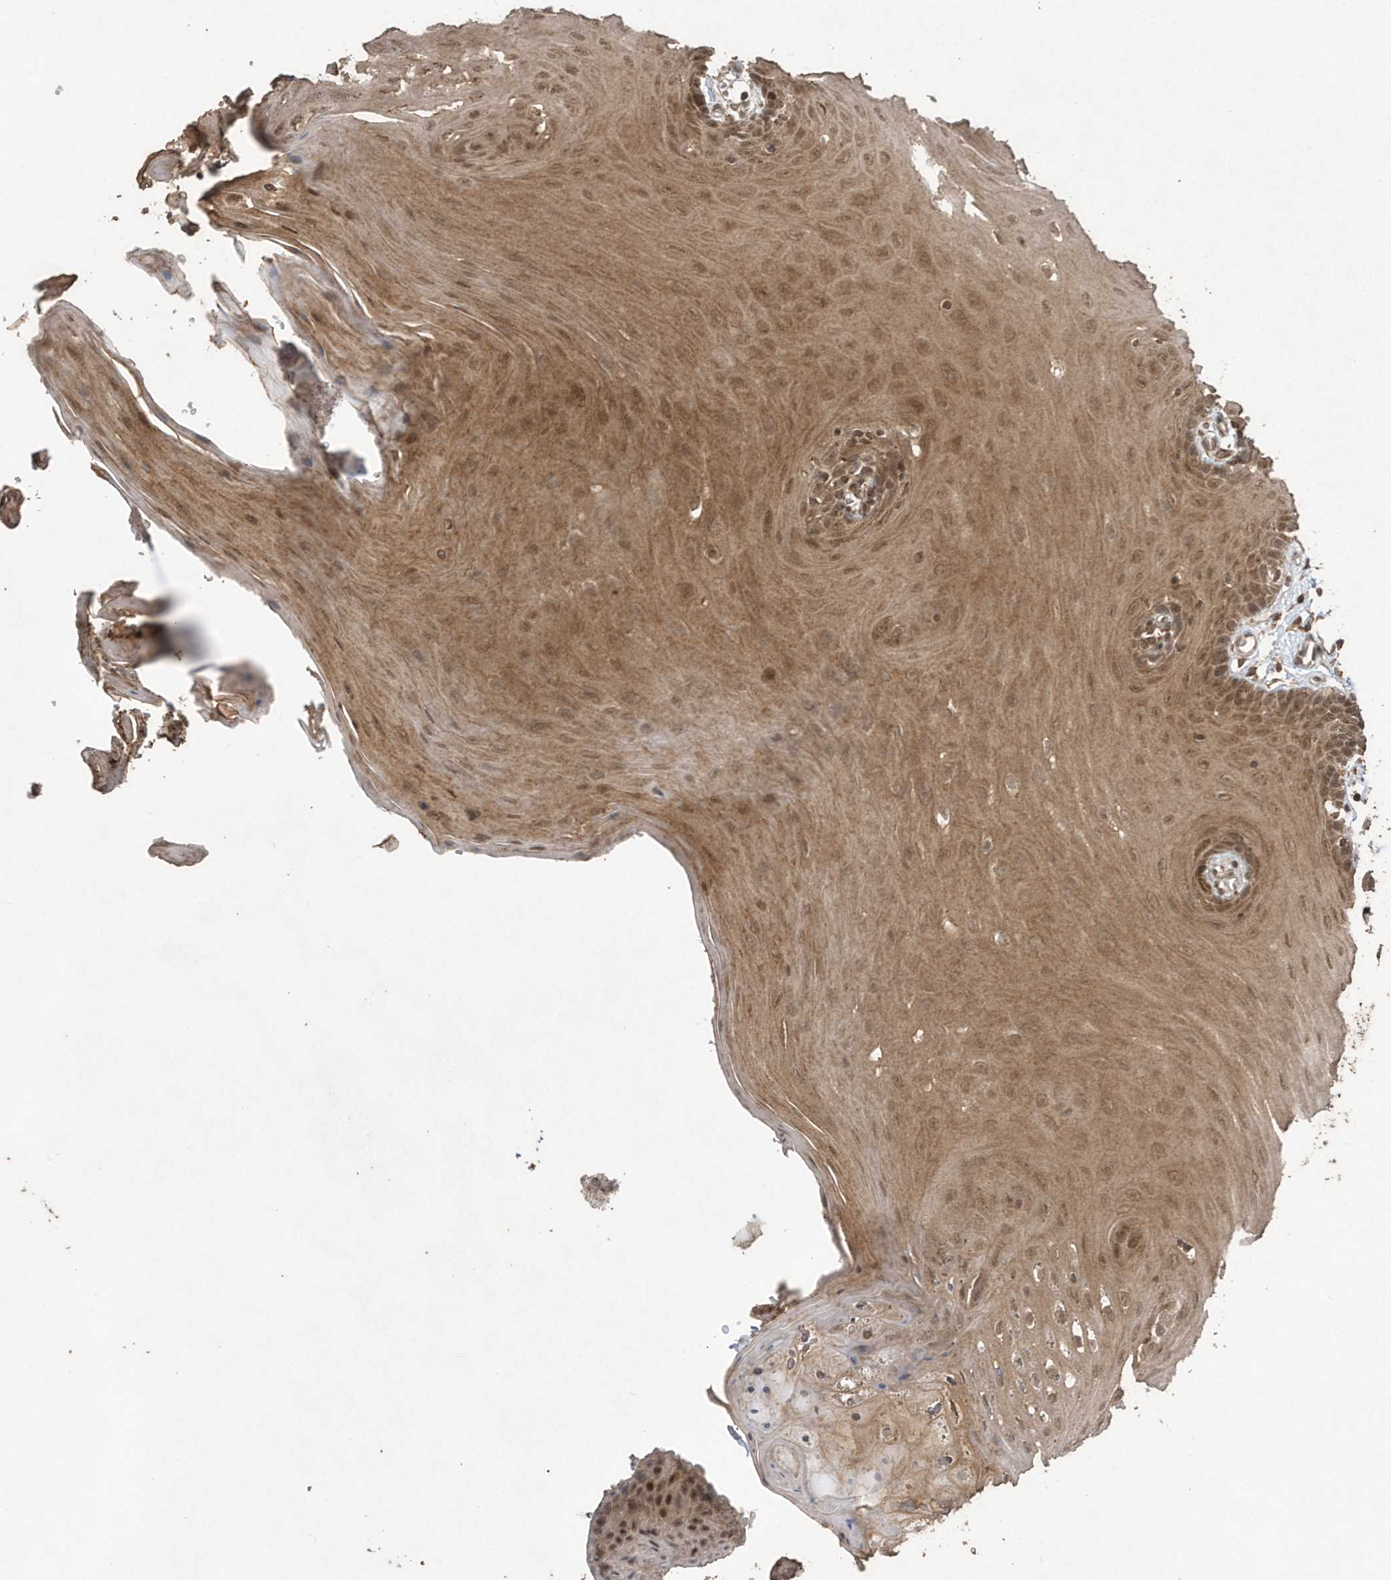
{"staining": {"intensity": "moderate", "quantity": ">75%", "location": "cytoplasmic/membranous,nuclear"}, "tissue": "oral mucosa", "cell_type": "Squamous epithelial cells", "image_type": "normal", "snomed": [{"axis": "morphology", "description": "Normal tissue, NOS"}, {"axis": "morphology", "description": "Squamous cell carcinoma, NOS"}, {"axis": "topography", "description": "Skeletal muscle"}, {"axis": "topography", "description": "Oral tissue"}, {"axis": "topography", "description": "Salivary gland"}, {"axis": "topography", "description": "Head-Neck"}], "caption": "Protein staining displays moderate cytoplasmic/membranous,nuclear positivity in about >75% of squamous epithelial cells in benign oral mucosa.", "gene": "PAXBP1", "patient": {"sex": "male", "age": 54}}